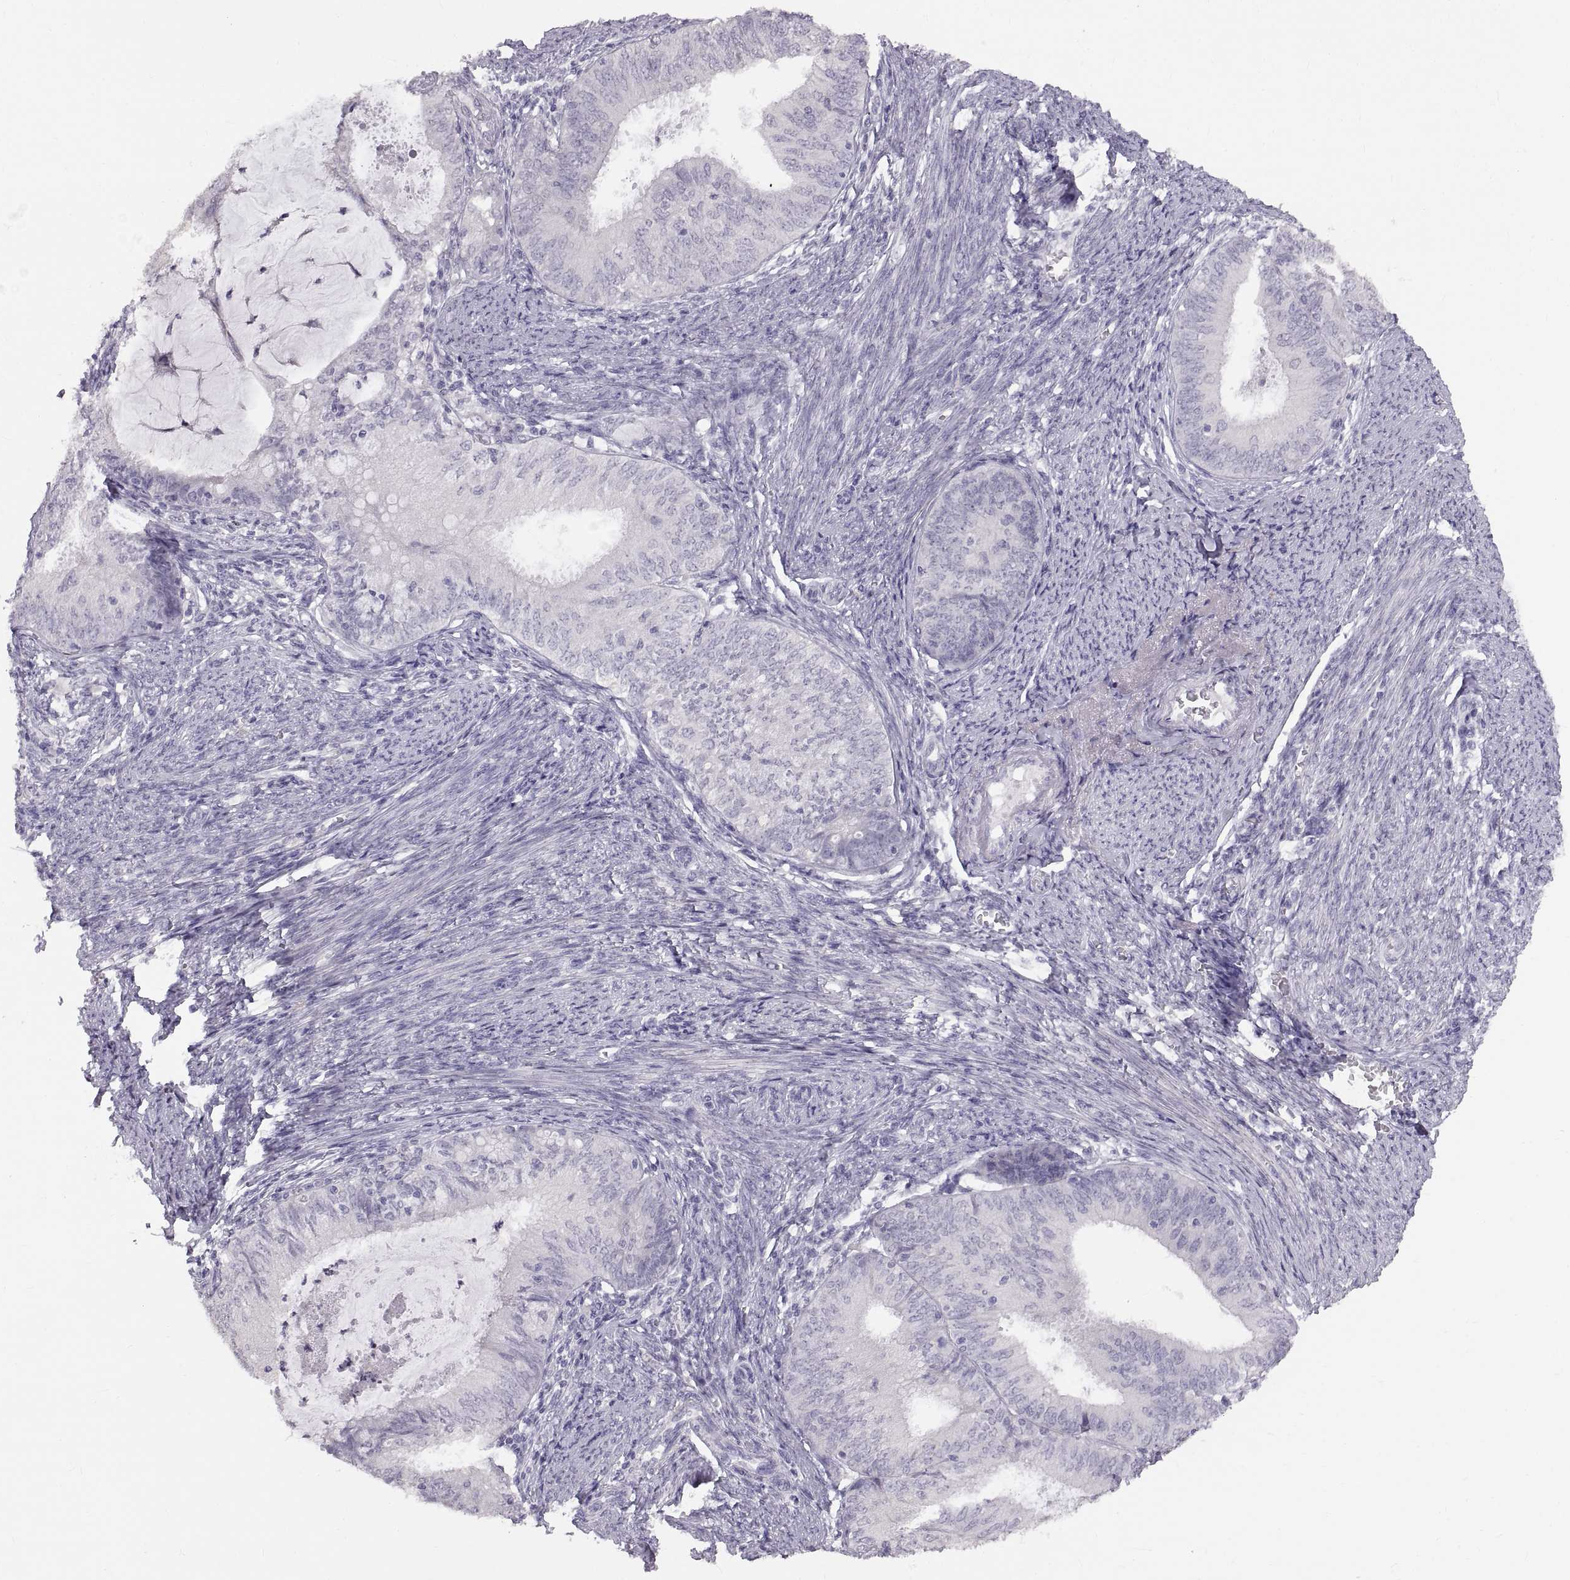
{"staining": {"intensity": "negative", "quantity": "none", "location": "none"}, "tissue": "endometrial cancer", "cell_type": "Tumor cells", "image_type": "cancer", "snomed": [{"axis": "morphology", "description": "Adenocarcinoma, NOS"}, {"axis": "topography", "description": "Endometrium"}], "caption": "Human endometrial adenocarcinoma stained for a protein using immunohistochemistry (IHC) reveals no positivity in tumor cells.", "gene": "SPACDR", "patient": {"sex": "female", "age": 57}}